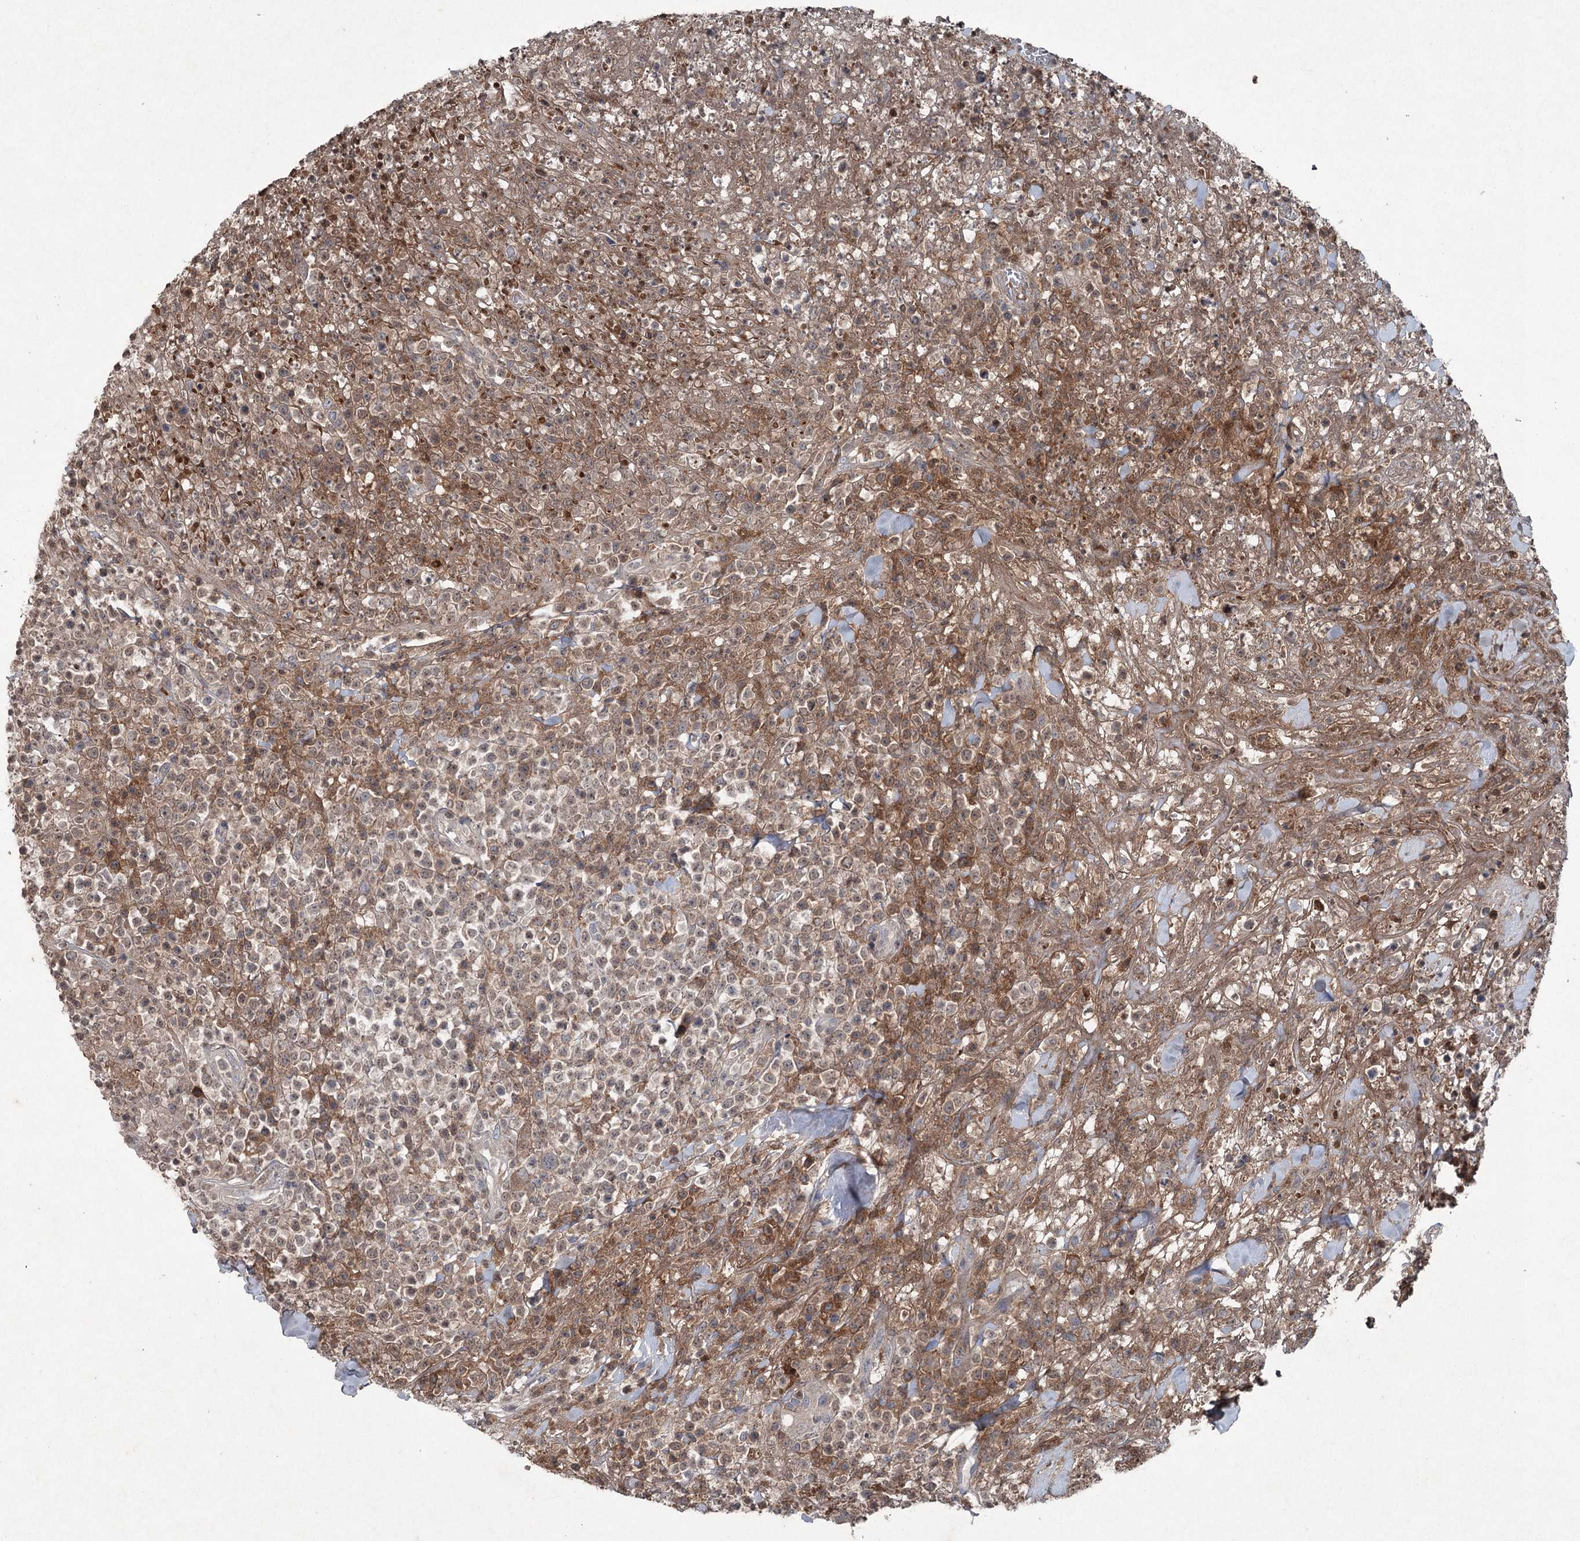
{"staining": {"intensity": "weak", "quantity": "<25%", "location": "cytoplasmic/membranous,nuclear"}, "tissue": "lymphoma", "cell_type": "Tumor cells", "image_type": "cancer", "snomed": [{"axis": "morphology", "description": "Malignant lymphoma, non-Hodgkin's type, High grade"}, {"axis": "topography", "description": "Colon"}], "caption": "Tumor cells show no significant staining in lymphoma.", "gene": "PGLYRP2", "patient": {"sex": "female", "age": 53}}